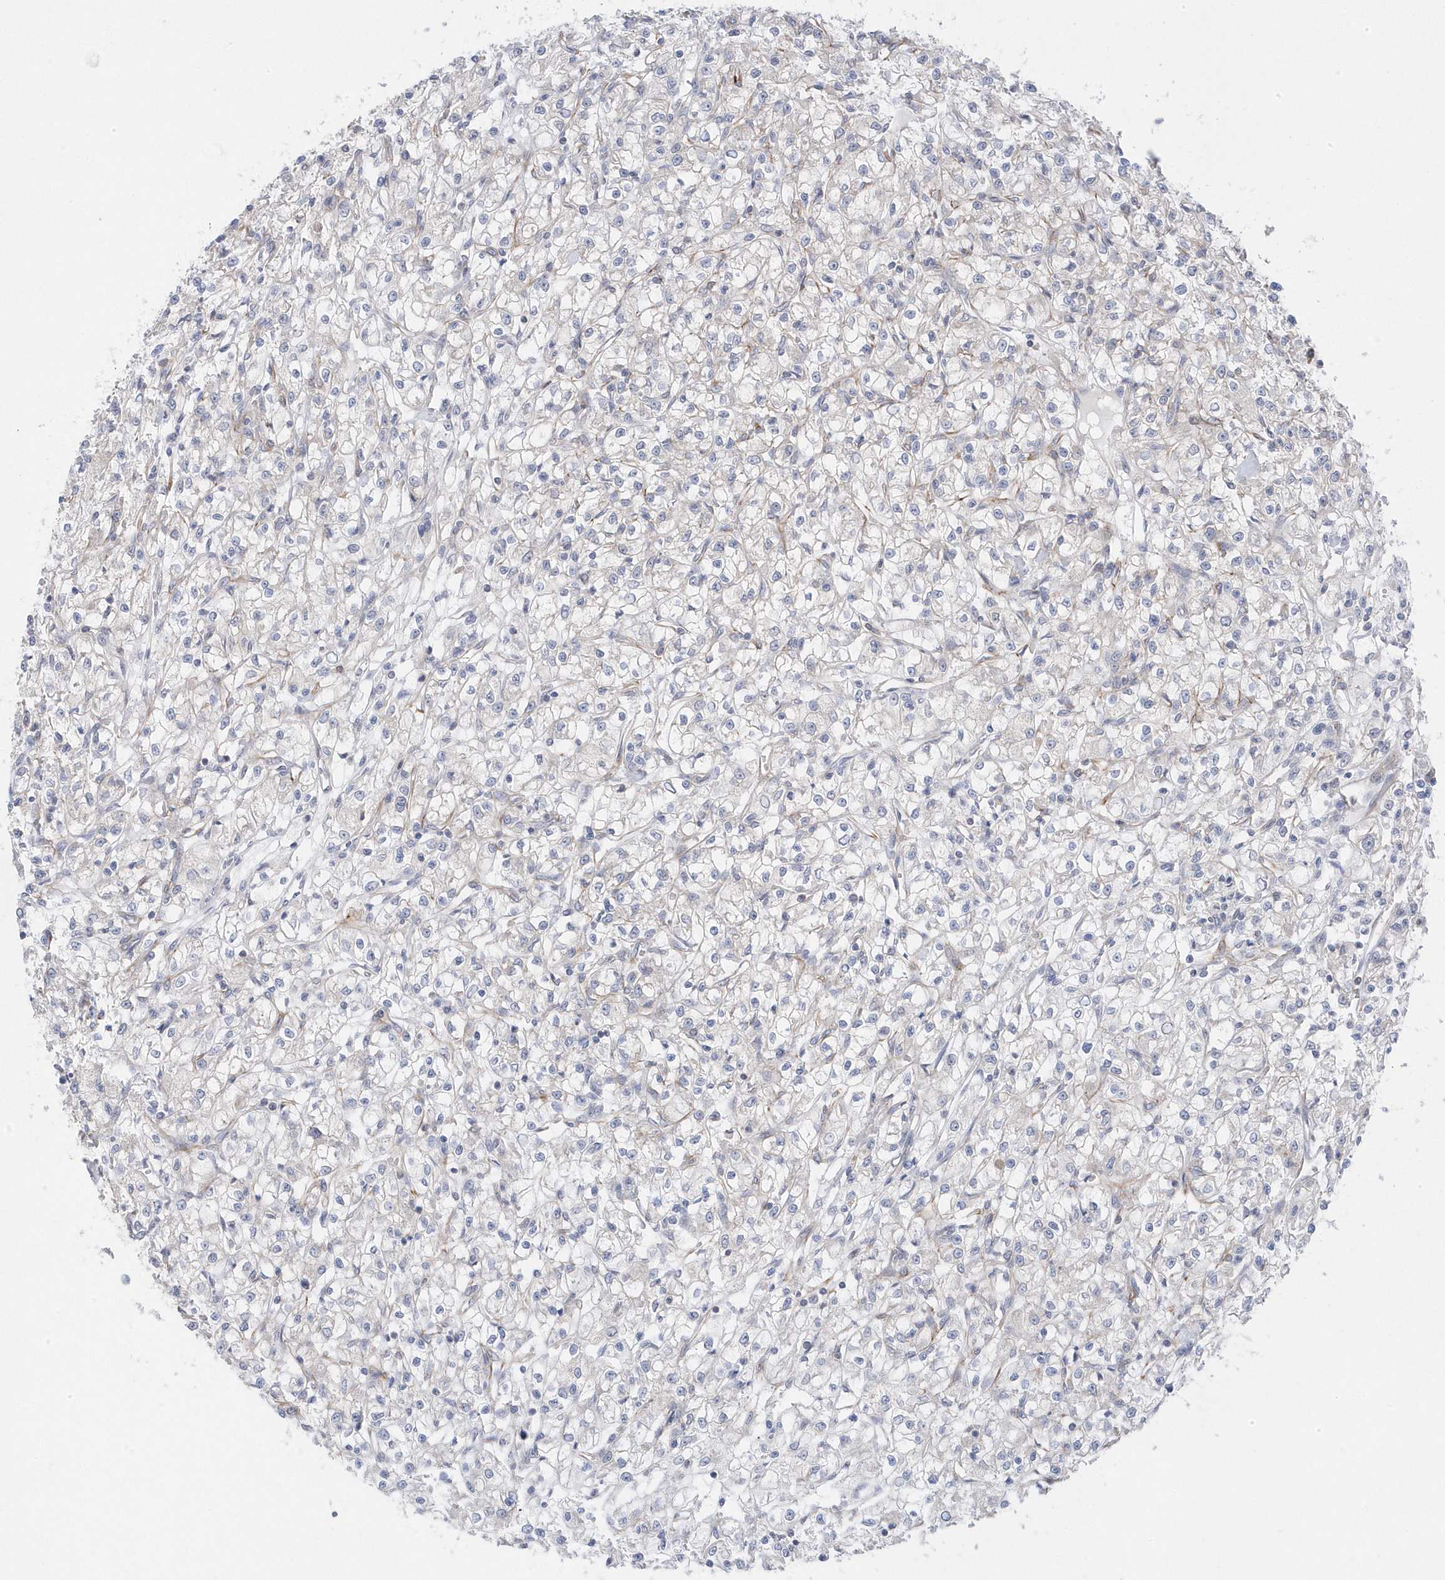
{"staining": {"intensity": "negative", "quantity": "none", "location": "none"}, "tissue": "renal cancer", "cell_type": "Tumor cells", "image_type": "cancer", "snomed": [{"axis": "morphology", "description": "Adenocarcinoma, NOS"}, {"axis": "topography", "description": "Kidney"}], "caption": "Micrograph shows no protein positivity in tumor cells of renal adenocarcinoma tissue. Nuclei are stained in blue.", "gene": "ANAPC1", "patient": {"sex": "female", "age": 59}}